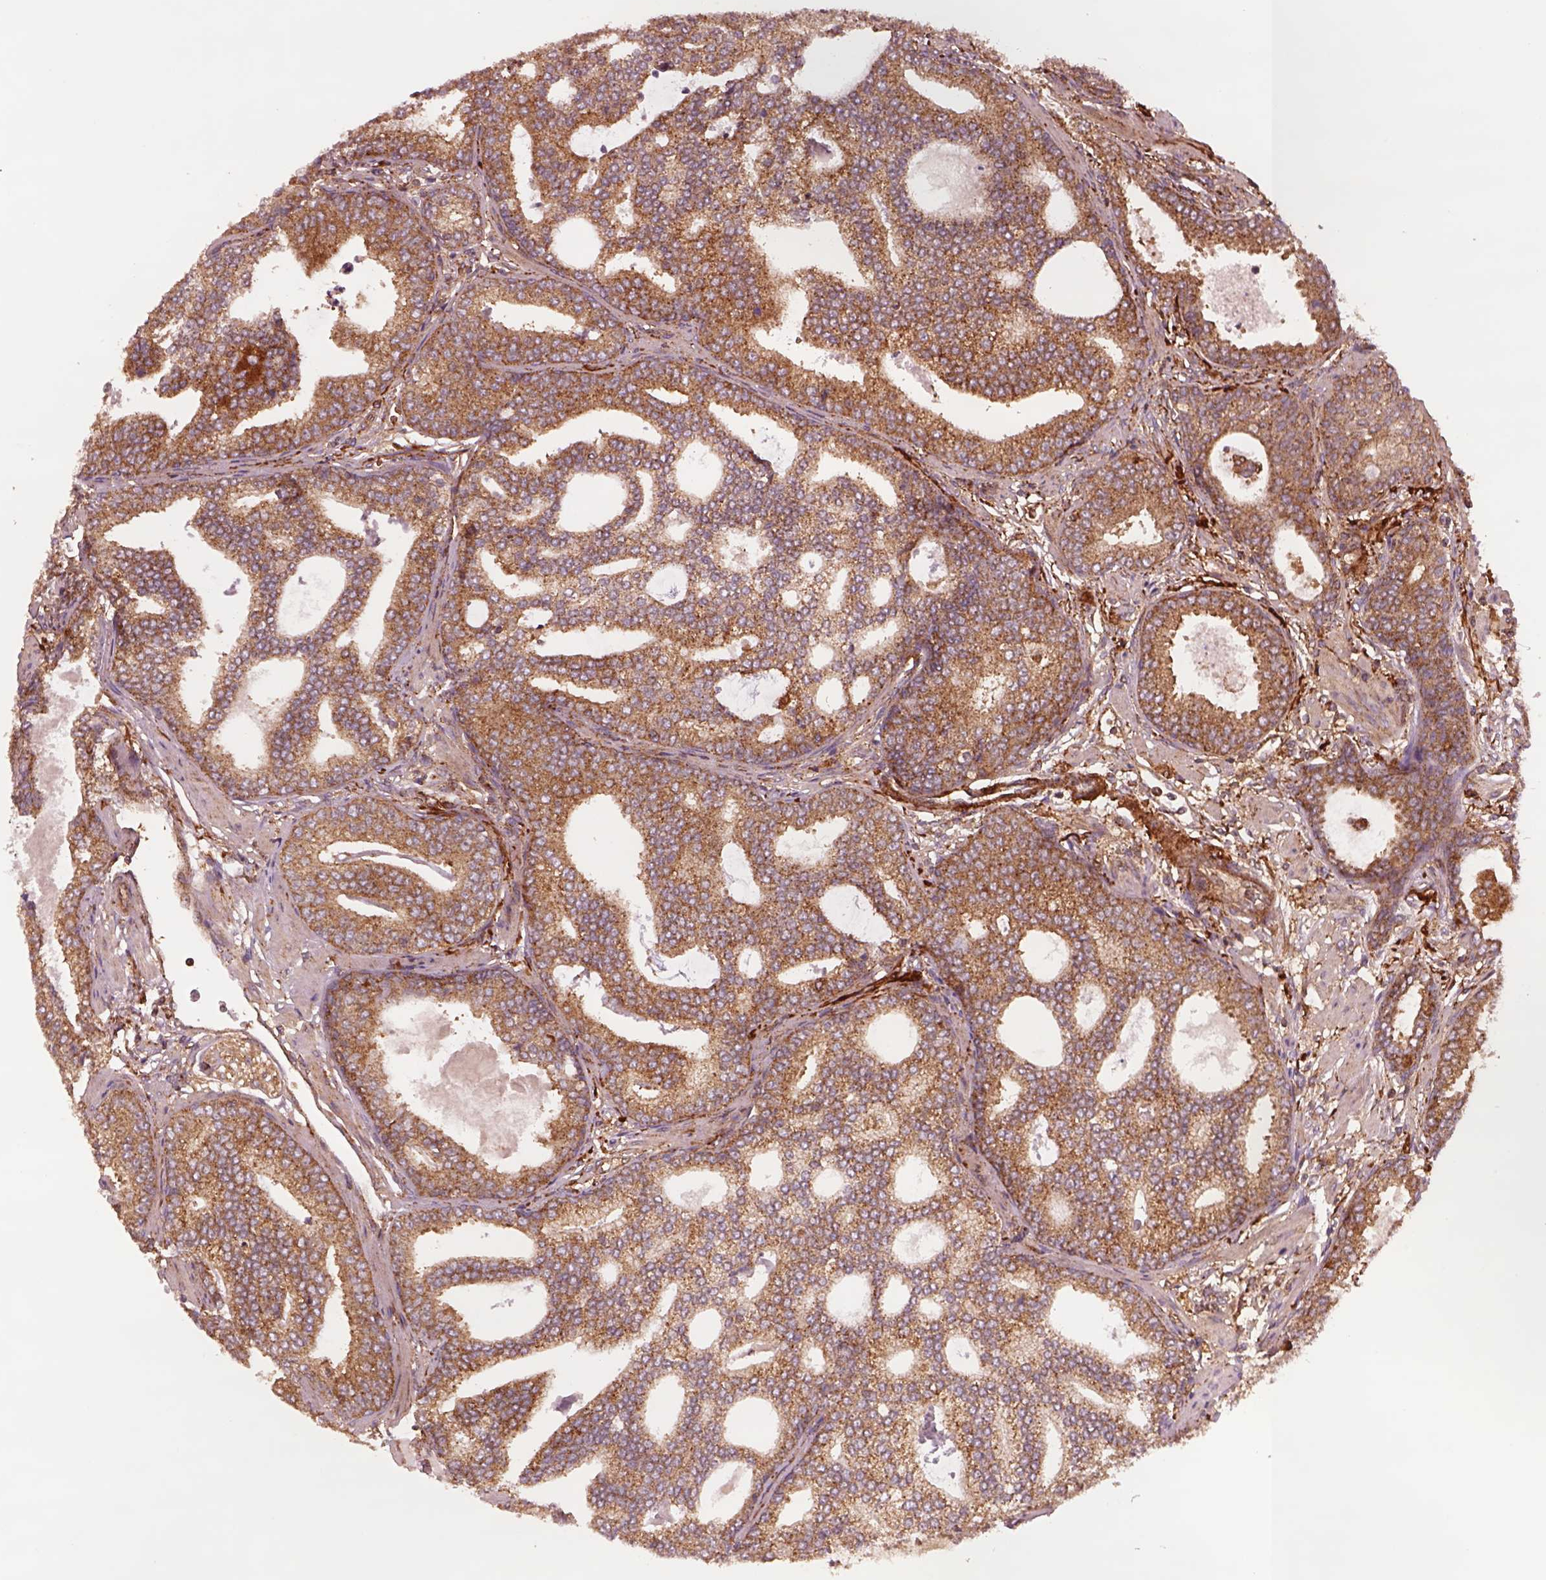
{"staining": {"intensity": "moderate", "quantity": "25%-75%", "location": "cytoplasmic/membranous"}, "tissue": "prostate cancer", "cell_type": "Tumor cells", "image_type": "cancer", "snomed": [{"axis": "morphology", "description": "Adenocarcinoma, NOS"}, {"axis": "topography", "description": "Prostate"}], "caption": "Protein expression analysis of human prostate cancer (adenocarcinoma) reveals moderate cytoplasmic/membranous expression in approximately 25%-75% of tumor cells.", "gene": "WASHC2A", "patient": {"sex": "male", "age": 64}}